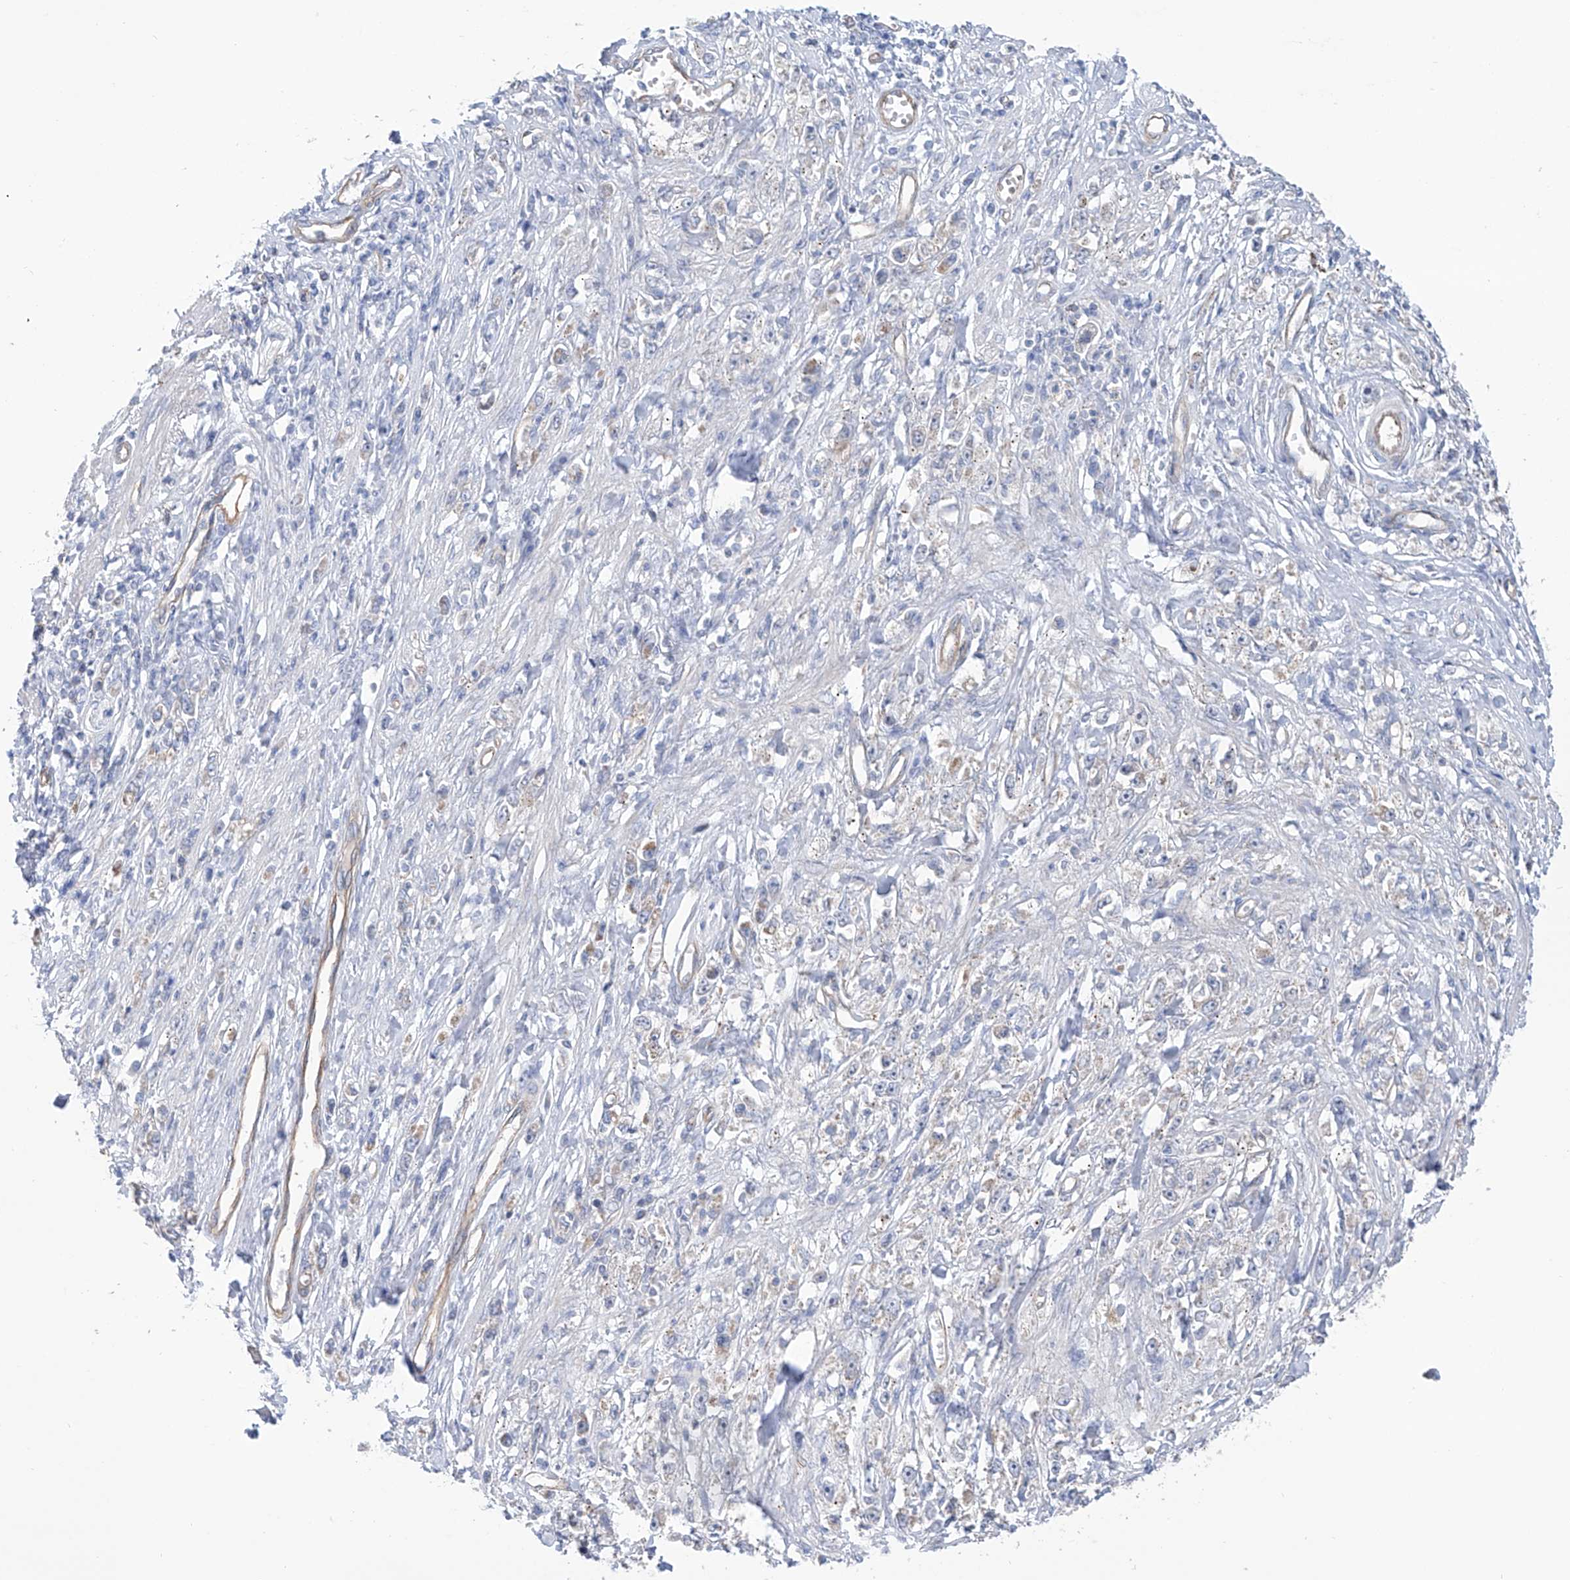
{"staining": {"intensity": "weak", "quantity": "25%-75%", "location": "cytoplasmic/membranous"}, "tissue": "stomach cancer", "cell_type": "Tumor cells", "image_type": "cancer", "snomed": [{"axis": "morphology", "description": "Adenocarcinoma, NOS"}, {"axis": "topography", "description": "Stomach"}], "caption": "Protein analysis of stomach cancer tissue shows weak cytoplasmic/membranous expression in approximately 25%-75% of tumor cells.", "gene": "TMEM209", "patient": {"sex": "female", "age": 59}}